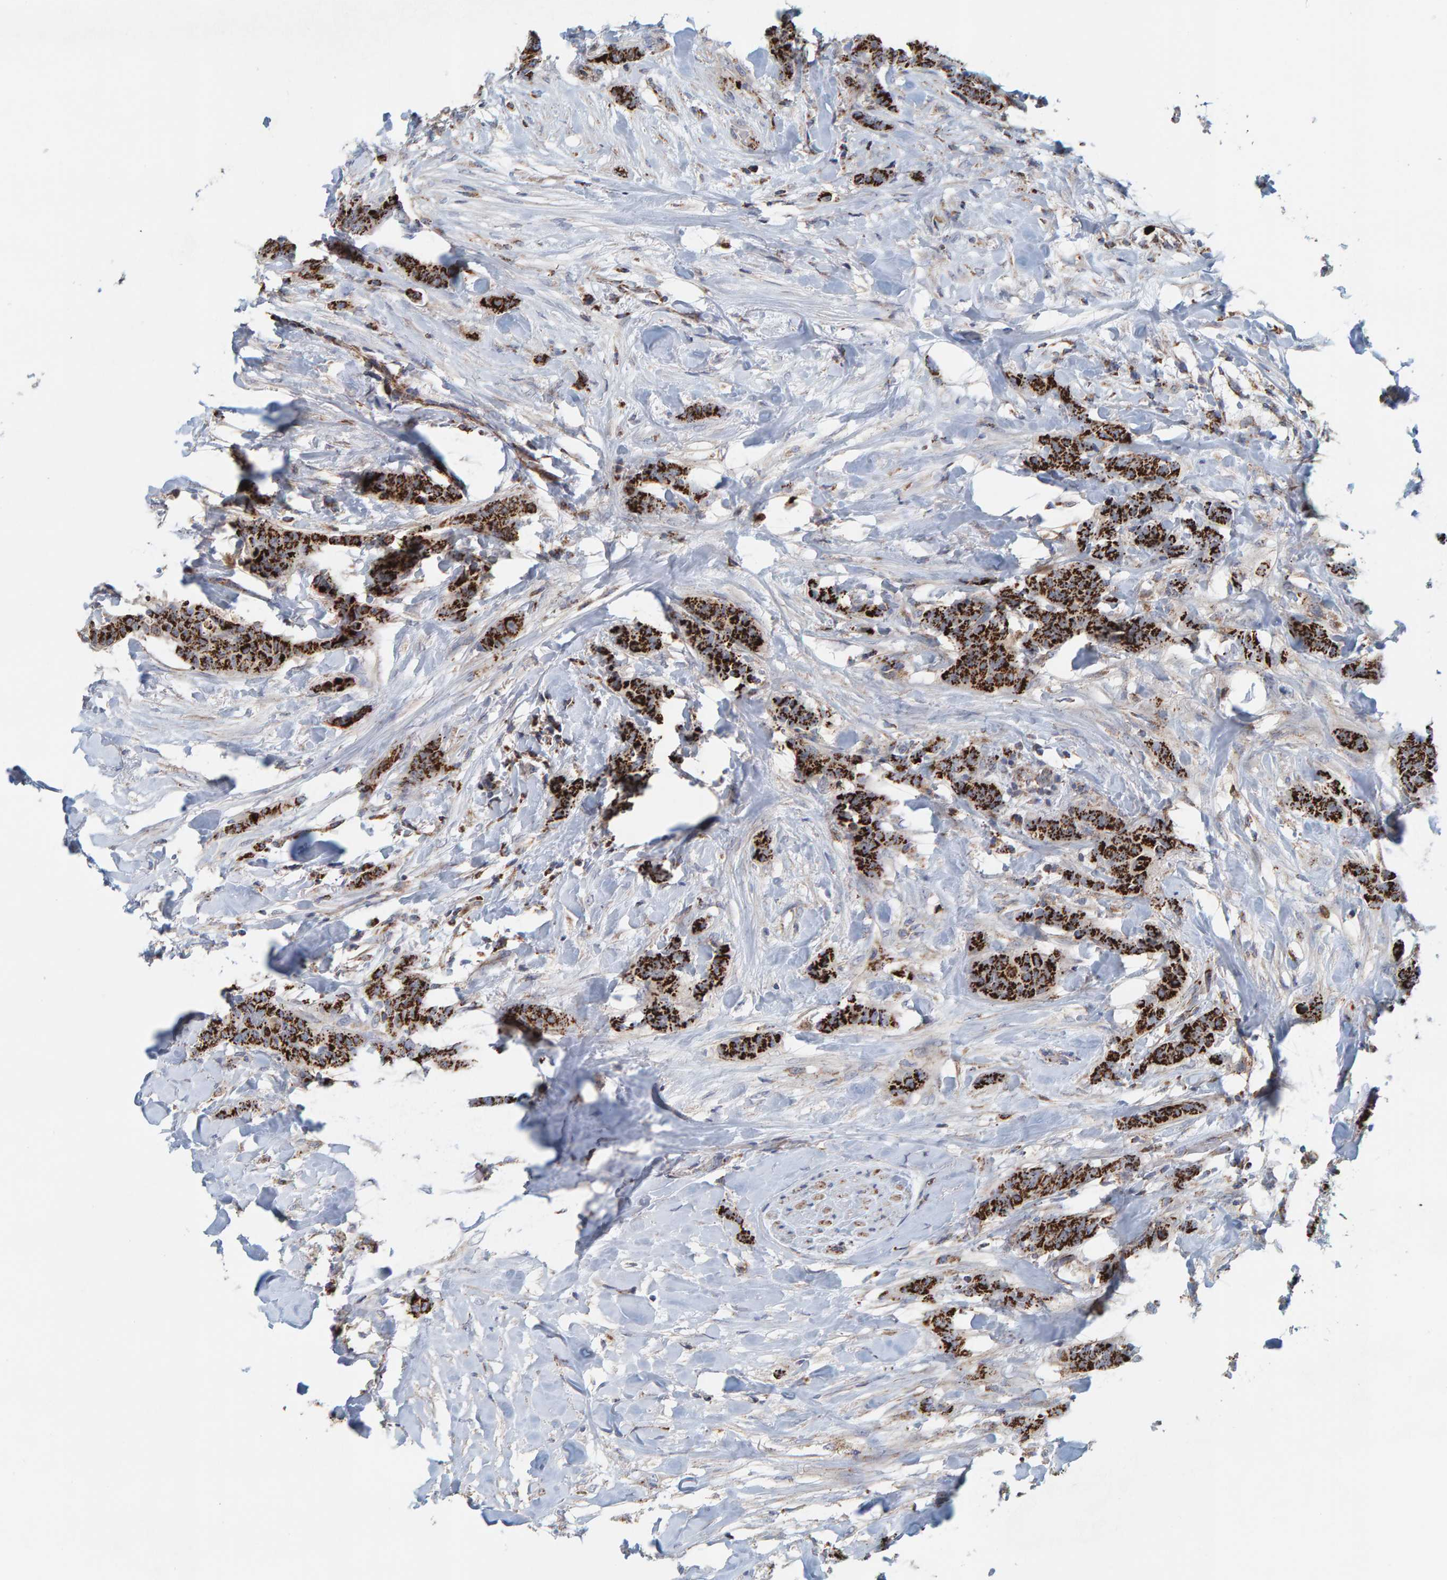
{"staining": {"intensity": "strong", "quantity": ">75%", "location": "cytoplasmic/membranous"}, "tissue": "breast cancer", "cell_type": "Tumor cells", "image_type": "cancer", "snomed": [{"axis": "morphology", "description": "Normal tissue, NOS"}, {"axis": "morphology", "description": "Duct carcinoma"}, {"axis": "topography", "description": "Breast"}], "caption": "An IHC photomicrograph of tumor tissue is shown. Protein staining in brown shows strong cytoplasmic/membranous positivity in breast cancer within tumor cells. (Brightfield microscopy of DAB IHC at high magnification).", "gene": "B9D1", "patient": {"sex": "female", "age": 40}}